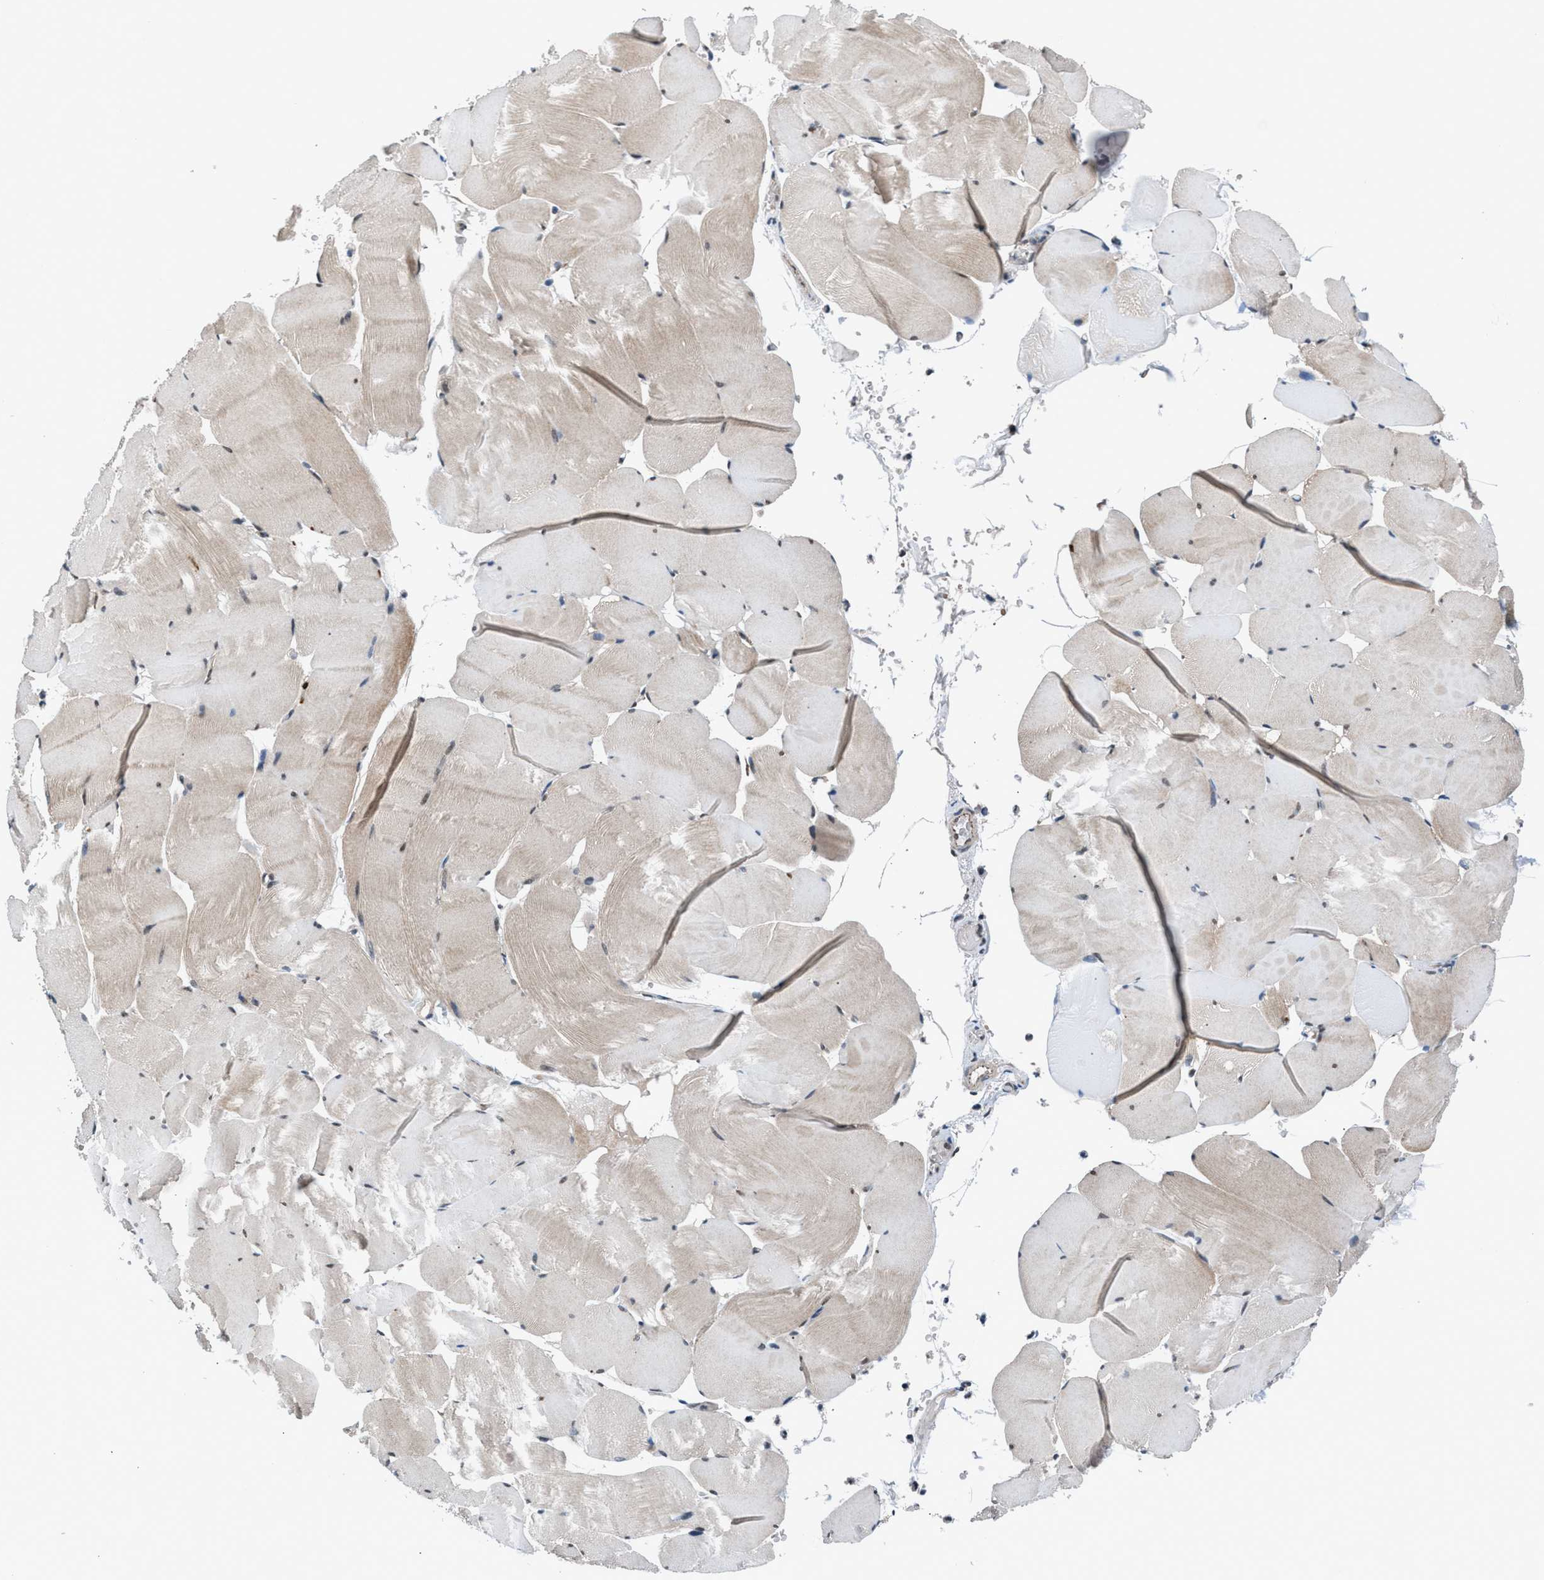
{"staining": {"intensity": "moderate", "quantity": "<25%", "location": "cytoplasmic/membranous"}, "tissue": "skeletal muscle", "cell_type": "Myocytes", "image_type": "normal", "snomed": [{"axis": "morphology", "description": "Normal tissue, NOS"}, {"axis": "topography", "description": "Skeletal muscle"}], "caption": "Immunohistochemical staining of unremarkable skeletal muscle reveals <25% levels of moderate cytoplasmic/membranous protein positivity in approximately <25% of myocytes.", "gene": "PRPSAP2", "patient": {"sex": "male", "age": 62}}